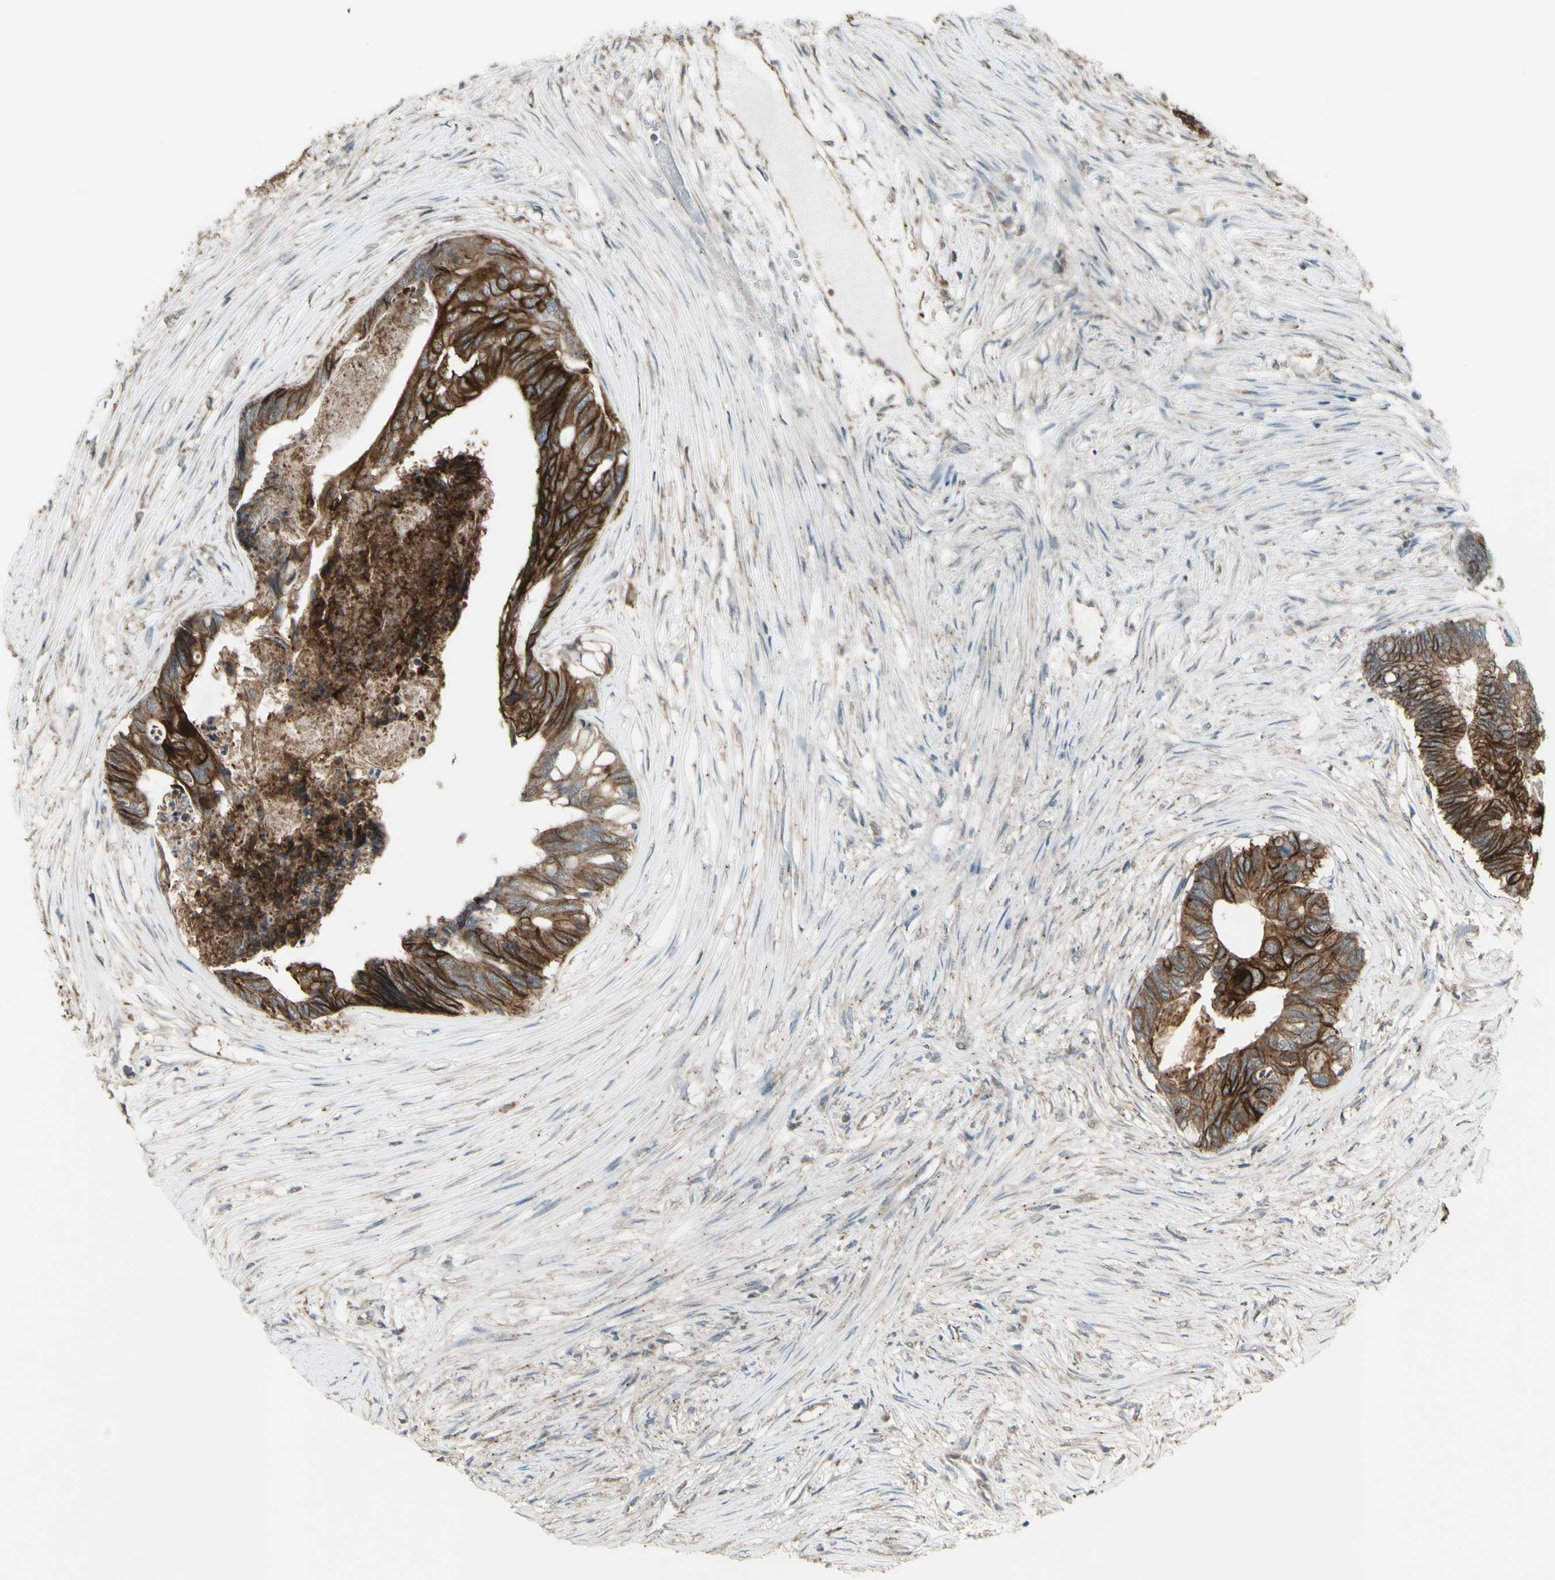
{"staining": {"intensity": "moderate", "quantity": ">75%", "location": "cytoplasmic/membranous"}, "tissue": "colorectal cancer", "cell_type": "Tumor cells", "image_type": "cancer", "snomed": [{"axis": "morphology", "description": "Adenocarcinoma, NOS"}, {"axis": "topography", "description": "Rectum"}], "caption": "Adenocarcinoma (colorectal) was stained to show a protein in brown. There is medium levels of moderate cytoplasmic/membranous expression in approximately >75% of tumor cells.", "gene": "FXYD3", "patient": {"sex": "male", "age": 63}}